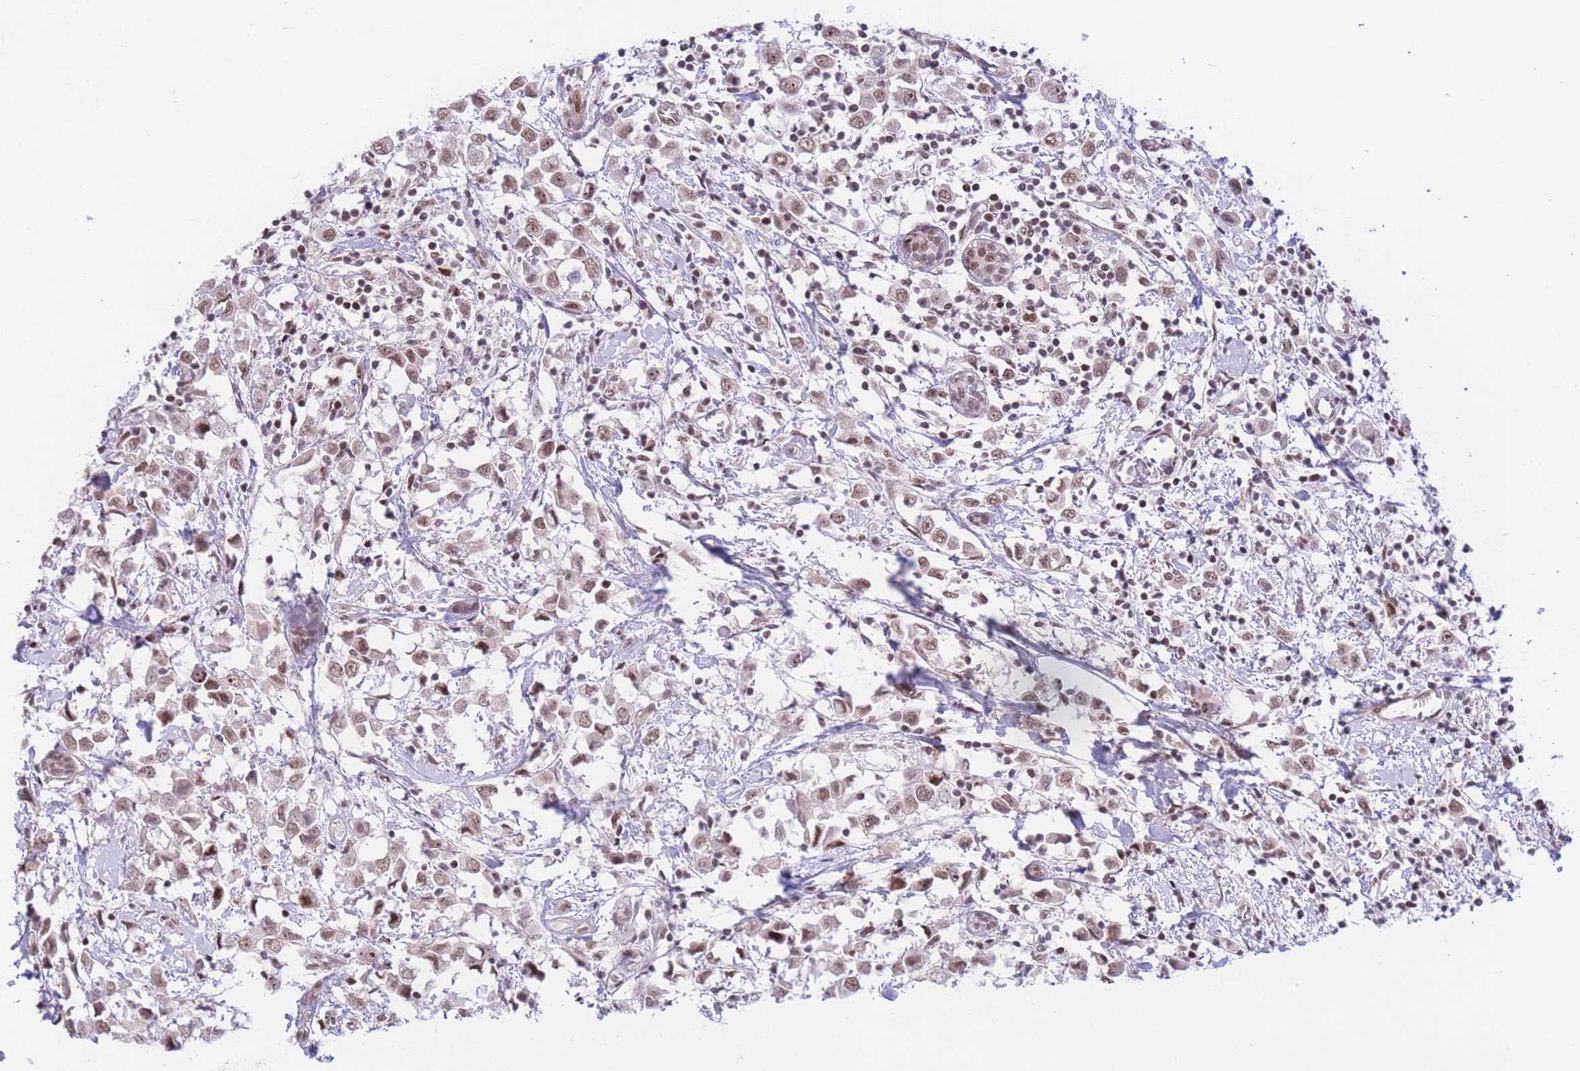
{"staining": {"intensity": "moderate", "quantity": ">75%", "location": "nuclear"}, "tissue": "breast cancer", "cell_type": "Tumor cells", "image_type": "cancer", "snomed": [{"axis": "morphology", "description": "Duct carcinoma"}, {"axis": "topography", "description": "Breast"}], "caption": "Breast cancer was stained to show a protein in brown. There is medium levels of moderate nuclear staining in approximately >75% of tumor cells.", "gene": "PCIF1", "patient": {"sex": "female", "age": 61}}